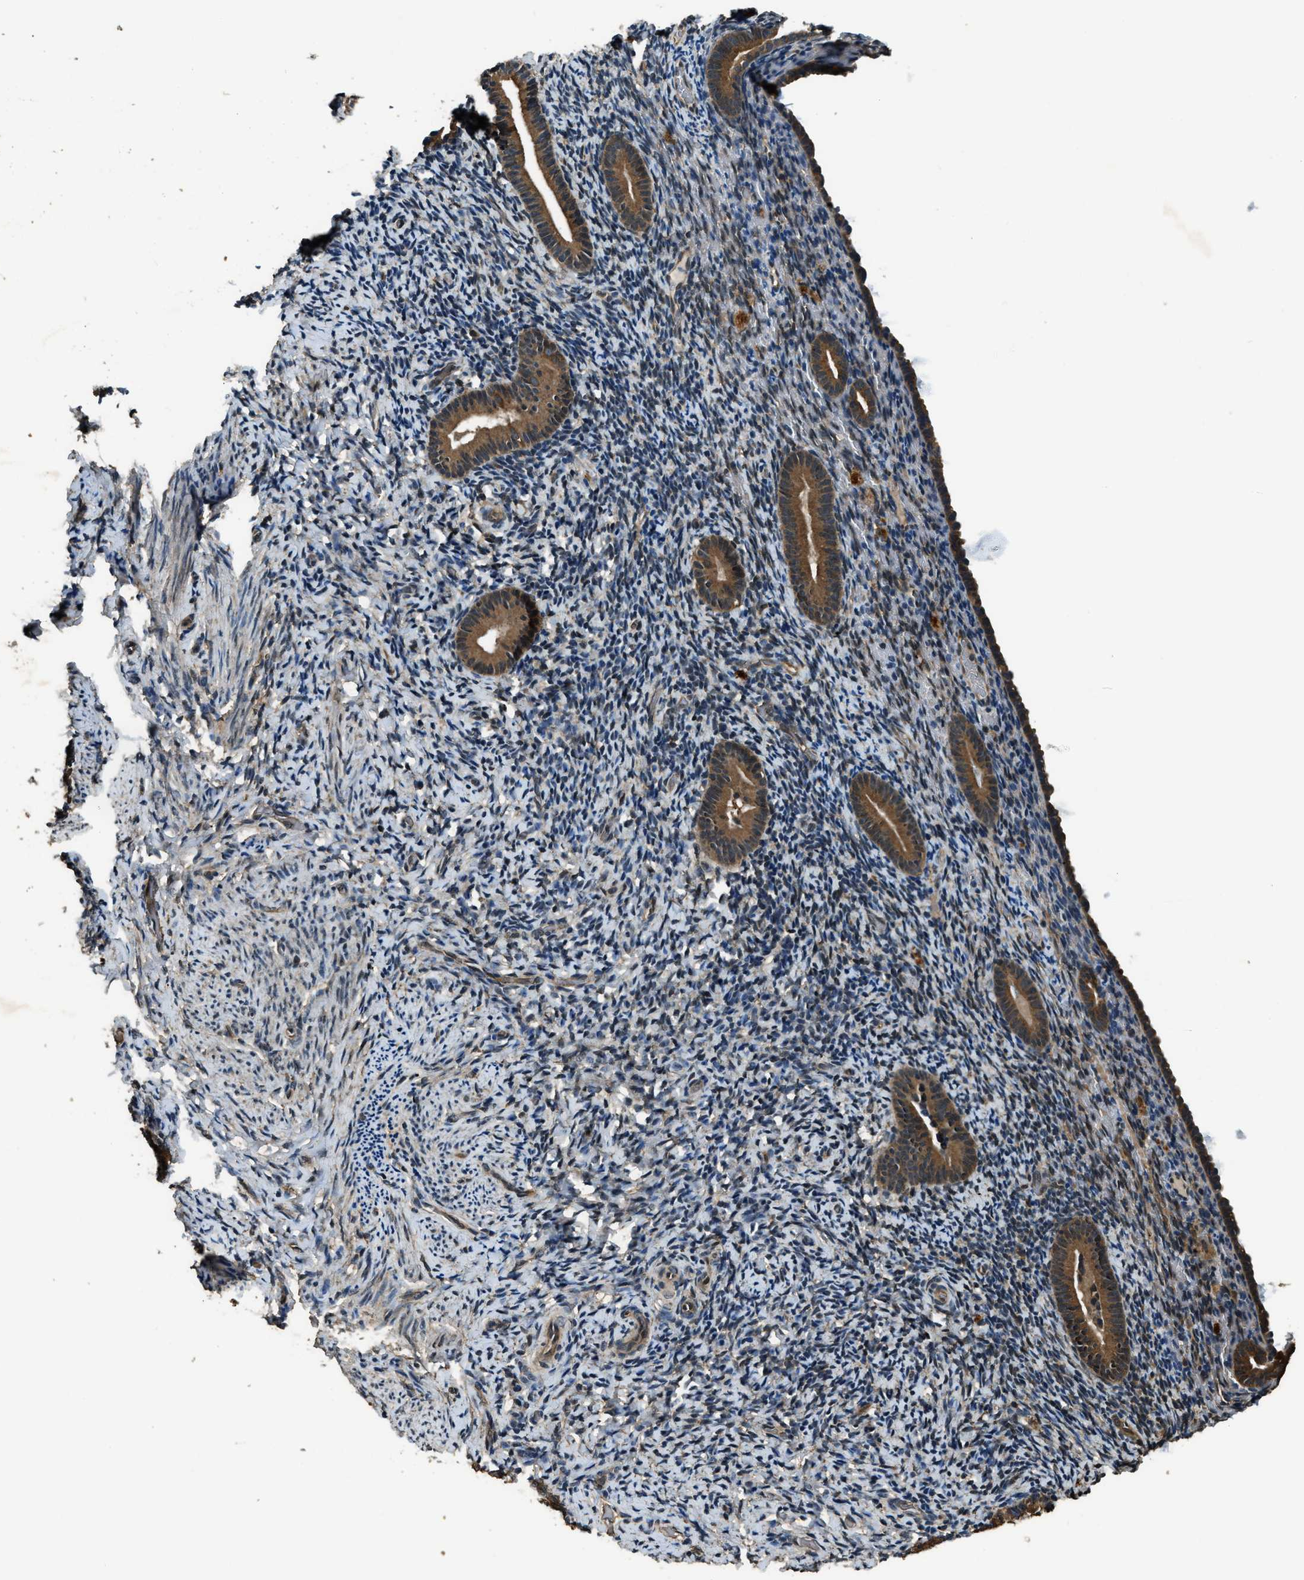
{"staining": {"intensity": "moderate", "quantity": "25%-75%", "location": "cytoplasmic/membranous"}, "tissue": "endometrium", "cell_type": "Cells in endometrial stroma", "image_type": "normal", "snomed": [{"axis": "morphology", "description": "Normal tissue, NOS"}, {"axis": "topography", "description": "Endometrium"}], "caption": "Endometrium stained with DAB immunohistochemistry demonstrates medium levels of moderate cytoplasmic/membranous positivity in approximately 25%-75% of cells in endometrial stroma. The staining was performed using DAB (3,3'-diaminobenzidine), with brown indicating positive protein expression. Nuclei are stained blue with hematoxylin.", "gene": "NUDCD3", "patient": {"sex": "female", "age": 51}}